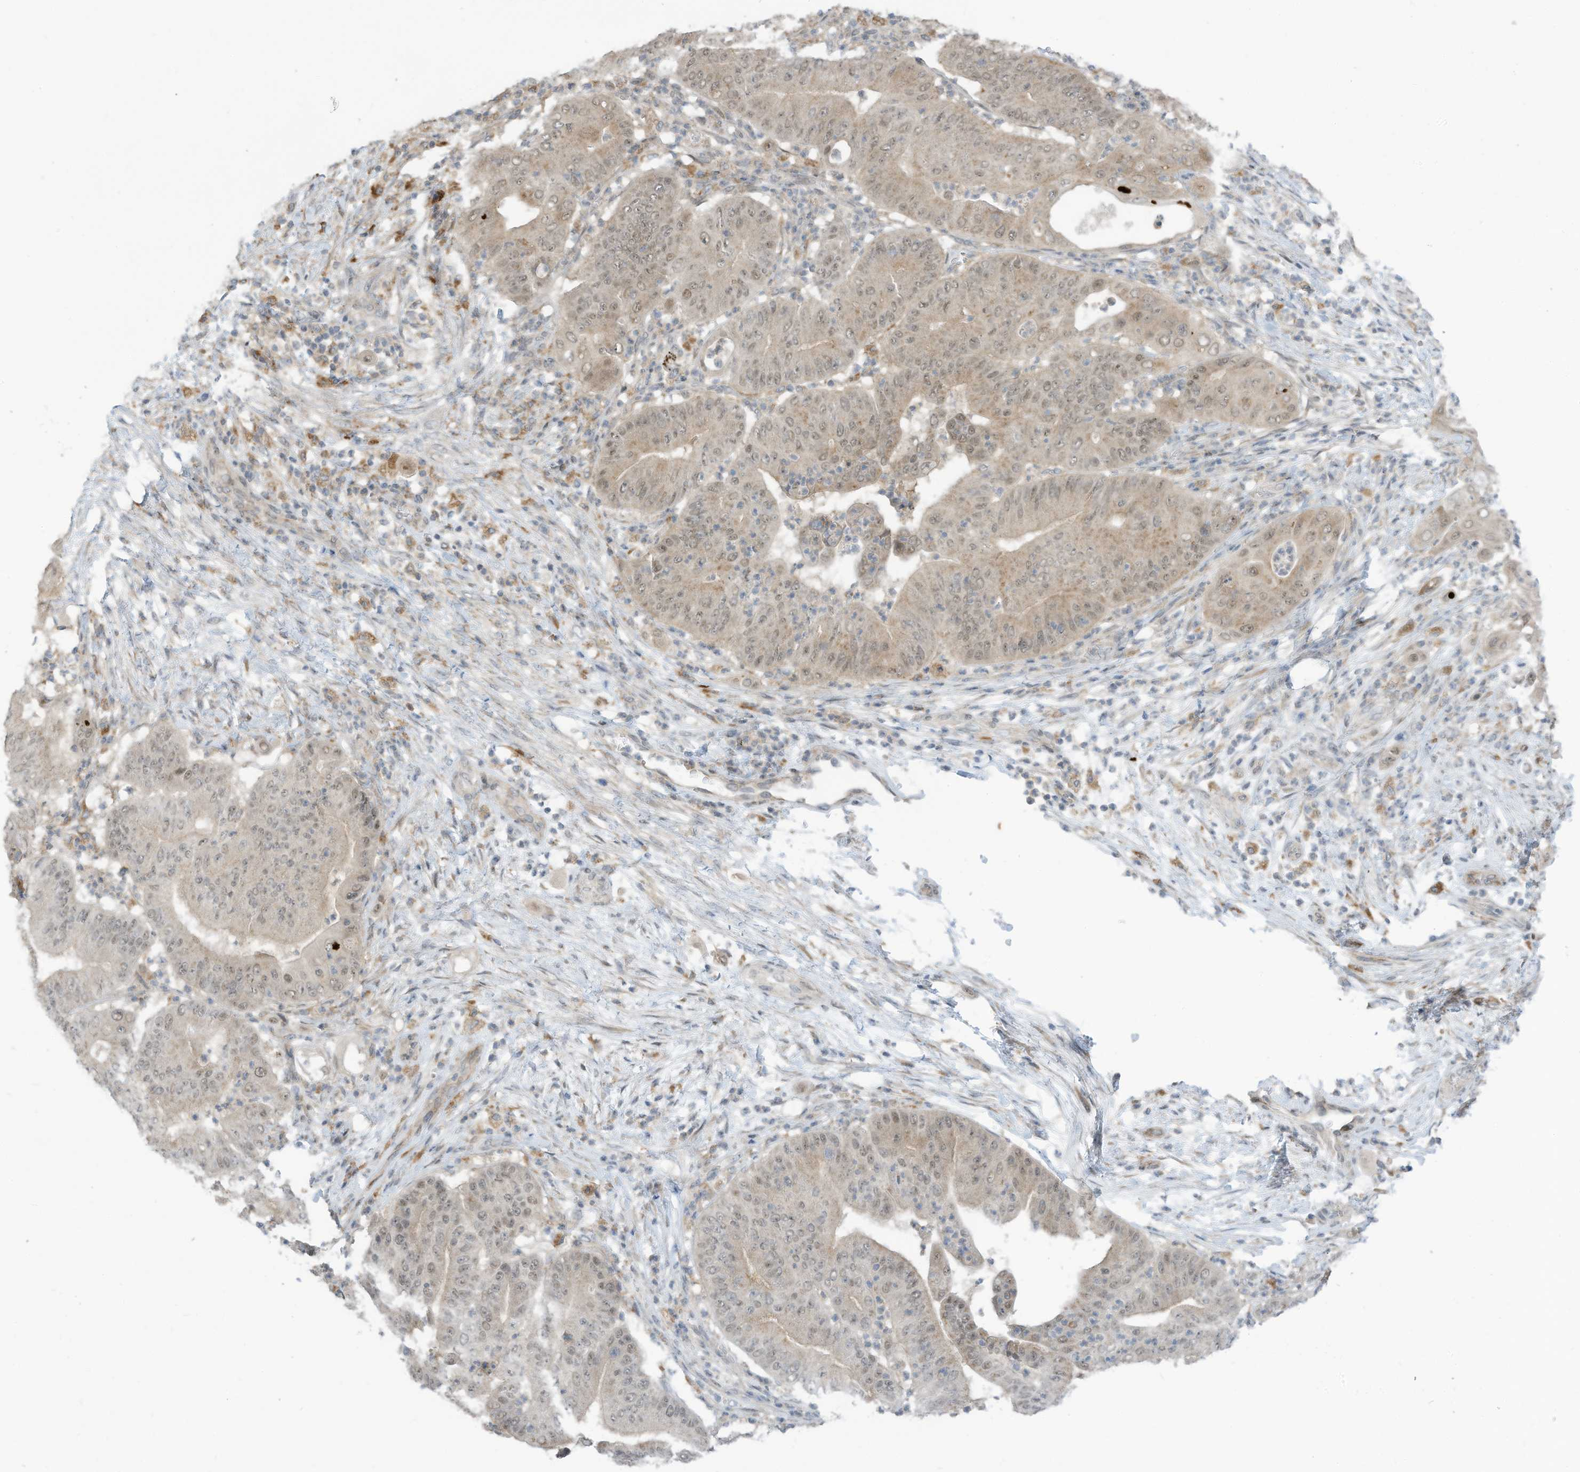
{"staining": {"intensity": "weak", "quantity": "25%-75%", "location": "cytoplasmic/membranous,nuclear"}, "tissue": "pancreatic cancer", "cell_type": "Tumor cells", "image_type": "cancer", "snomed": [{"axis": "morphology", "description": "Adenocarcinoma, NOS"}, {"axis": "topography", "description": "Pancreas"}], "caption": "IHC staining of adenocarcinoma (pancreatic), which displays low levels of weak cytoplasmic/membranous and nuclear positivity in about 25%-75% of tumor cells indicating weak cytoplasmic/membranous and nuclear protein expression. The staining was performed using DAB (3,3'-diaminobenzidine) (brown) for protein detection and nuclei were counterstained in hematoxylin (blue).", "gene": "DZIP3", "patient": {"sex": "female", "age": 77}}